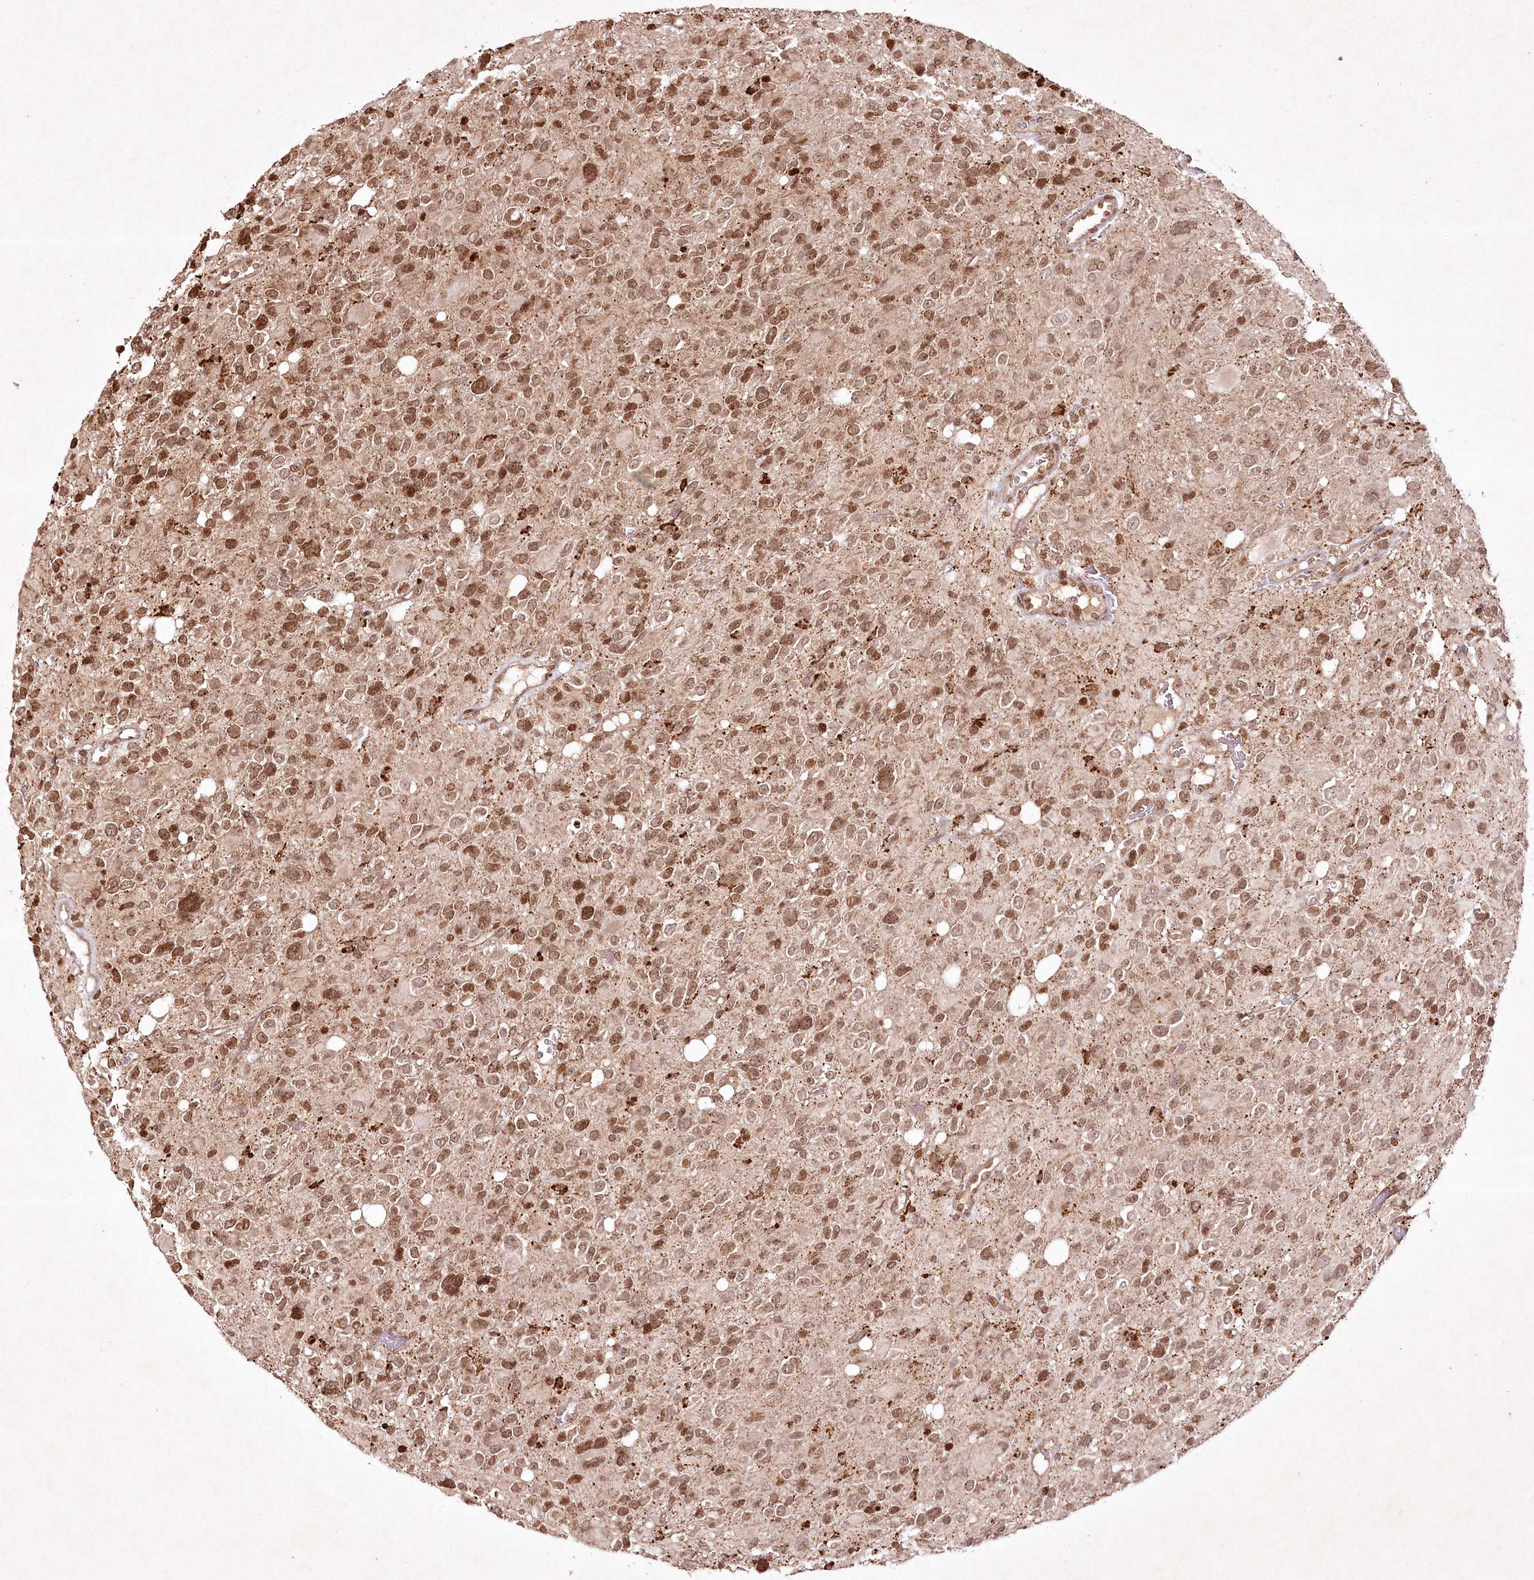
{"staining": {"intensity": "moderate", "quantity": ">75%", "location": "nuclear"}, "tissue": "glioma", "cell_type": "Tumor cells", "image_type": "cancer", "snomed": [{"axis": "morphology", "description": "Glioma, malignant, High grade"}, {"axis": "topography", "description": "Brain"}], "caption": "Human malignant glioma (high-grade) stained with a brown dye shows moderate nuclear positive positivity in approximately >75% of tumor cells.", "gene": "CARM1", "patient": {"sex": "male", "age": 48}}